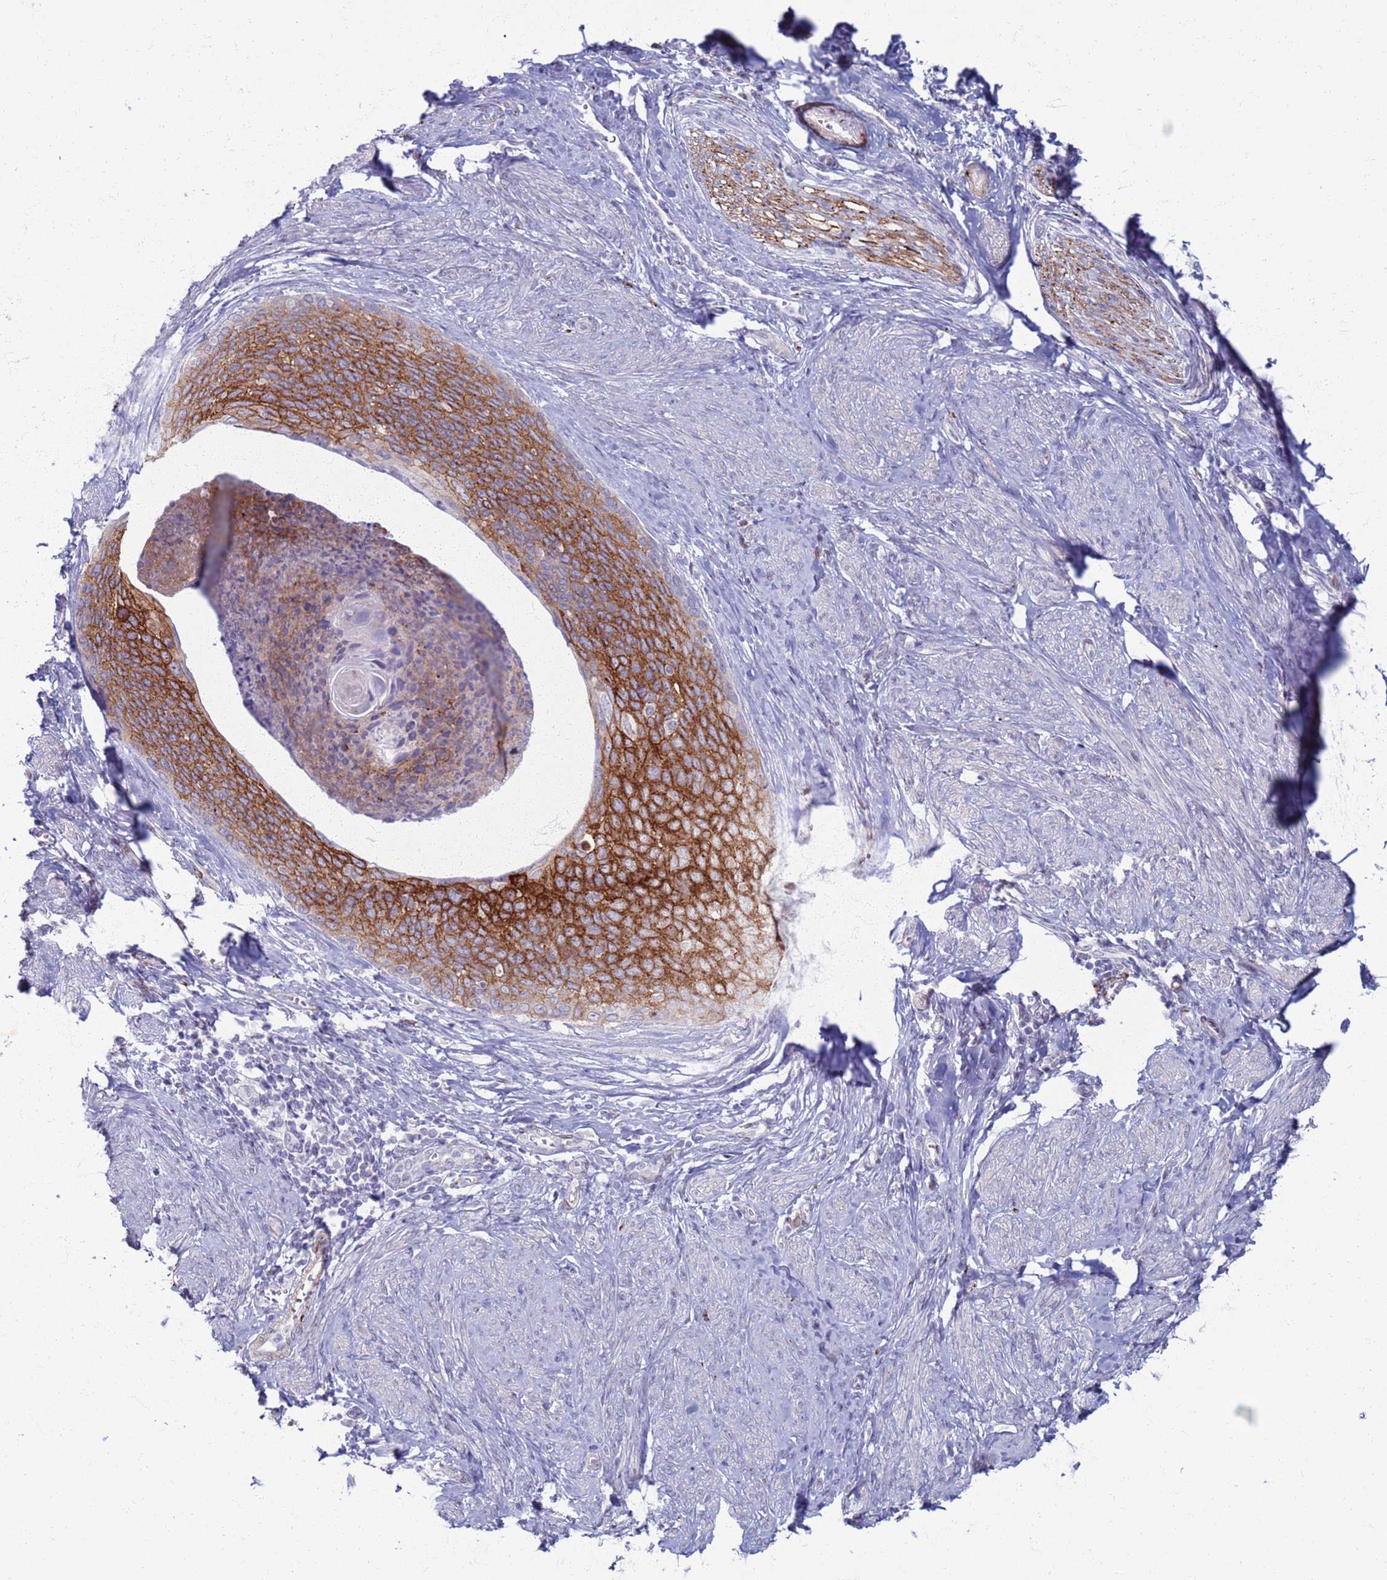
{"staining": {"intensity": "strong", "quantity": ">75%", "location": "cytoplasmic/membranous"}, "tissue": "cervical cancer", "cell_type": "Tumor cells", "image_type": "cancer", "snomed": [{"axis": "morphology", "description": "Squamous cell carcinoma, NOS"}, {"axis": "topography", "description": "Cervix"}], "caption": "Brown immunohistochemical staining in human cervical cancer (squamous cell carcinoma) displays strong cytoplasmic/membranous positivity in about >75% of tumor cells.", "gene": "CLCA2", "patient": {"sex": "female", "age": 80}}